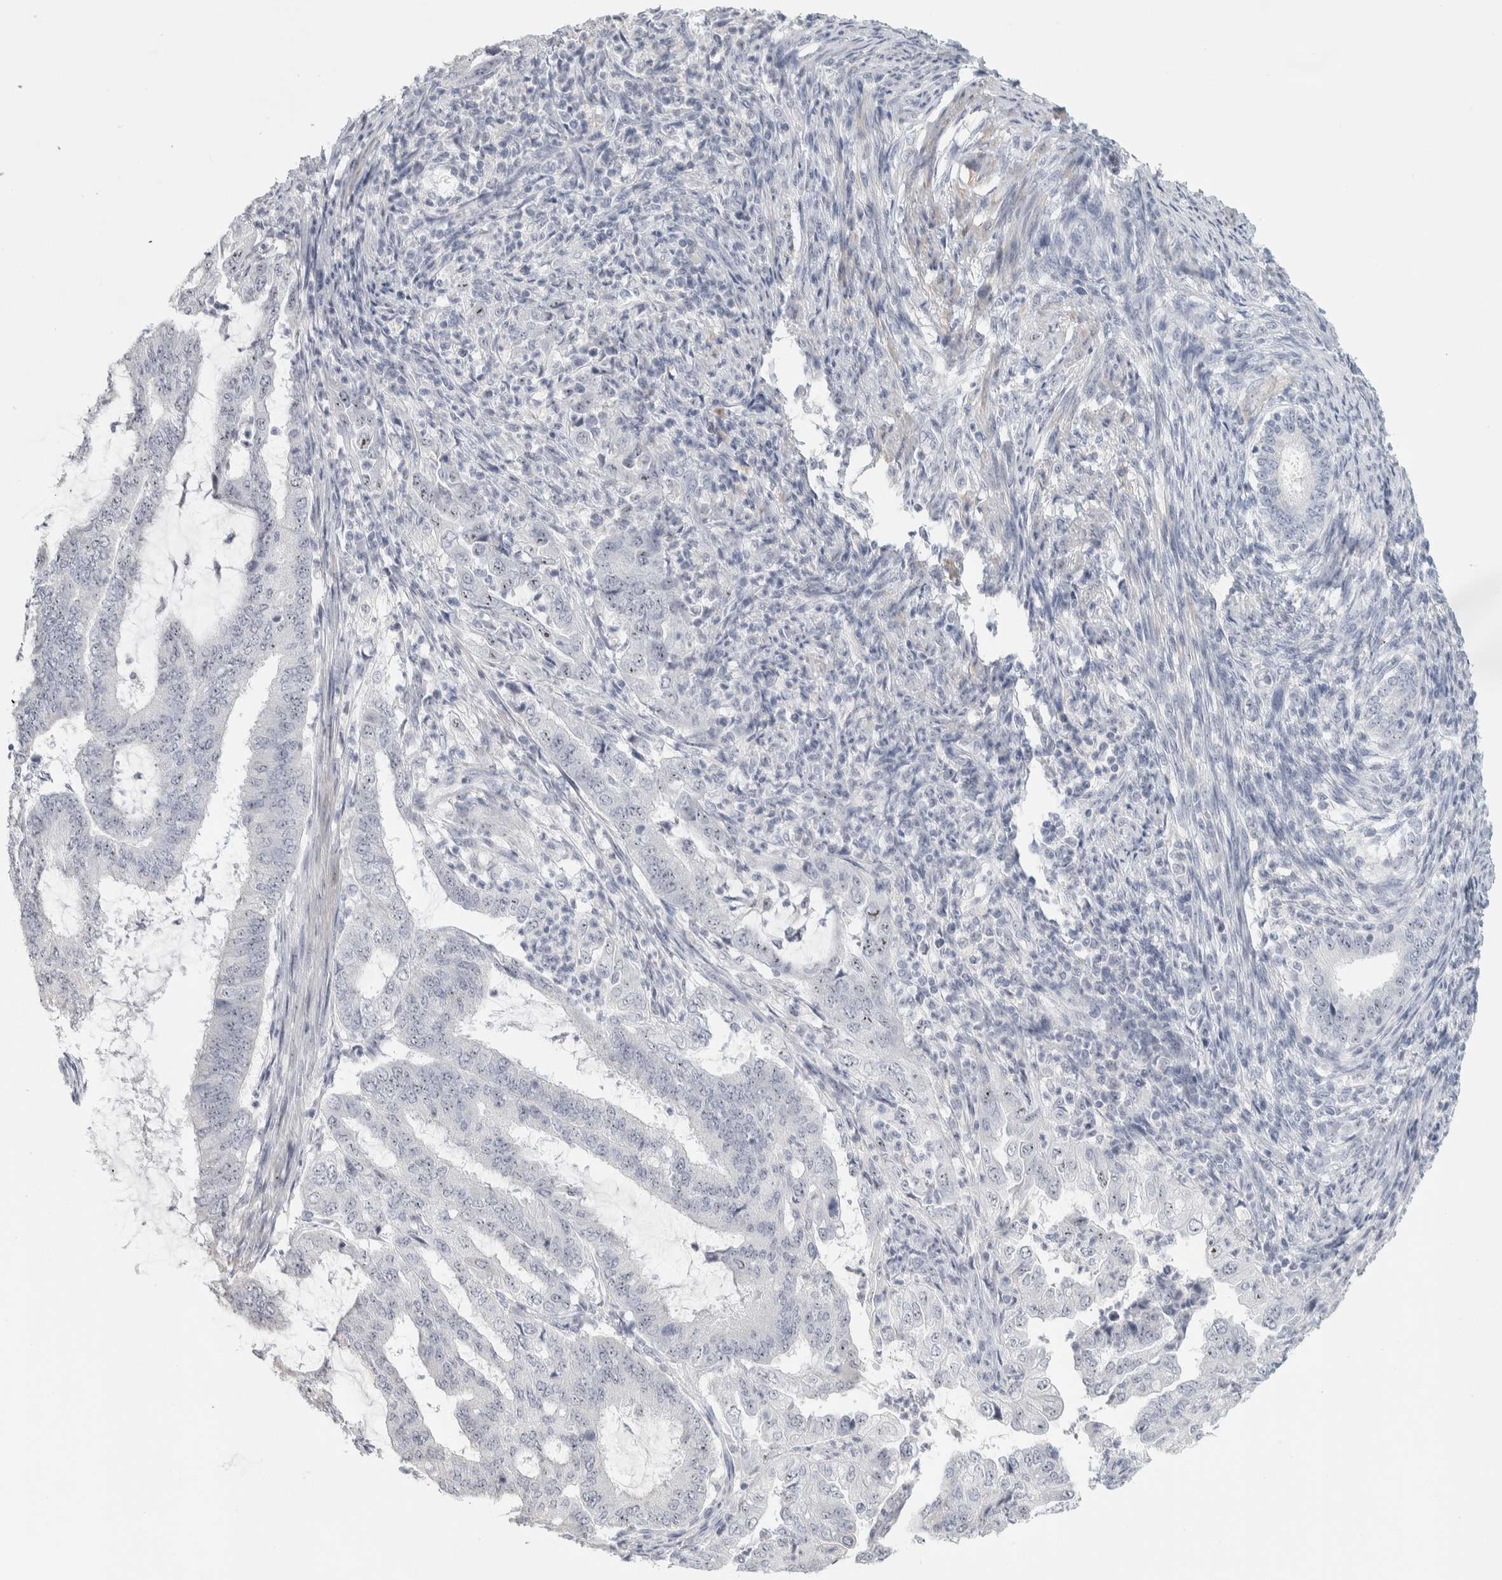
{"staining": {"intensity": "moderate", "quantity": "<25%", "location": "nuclear"}, "tissue": "endometrial cancer", "cell_type": "Tumor cells", "image_type": "cancer", "snomed": [{"axis": "morphology", "description": "Adenocarcinoma, NOS"}, {"axis": "topography", "description": "Endometrium"}], "caption": "High-magnification brightfield microscopy of endometrial cancer stained with DAB (brown) and counterstained with hematoxylin (blue). tumor cells exhibit moderate nuclear expression is seen in about<25% of cells.", "gene": "DCXR", "patient": {"sex": "female", "age": 51}}